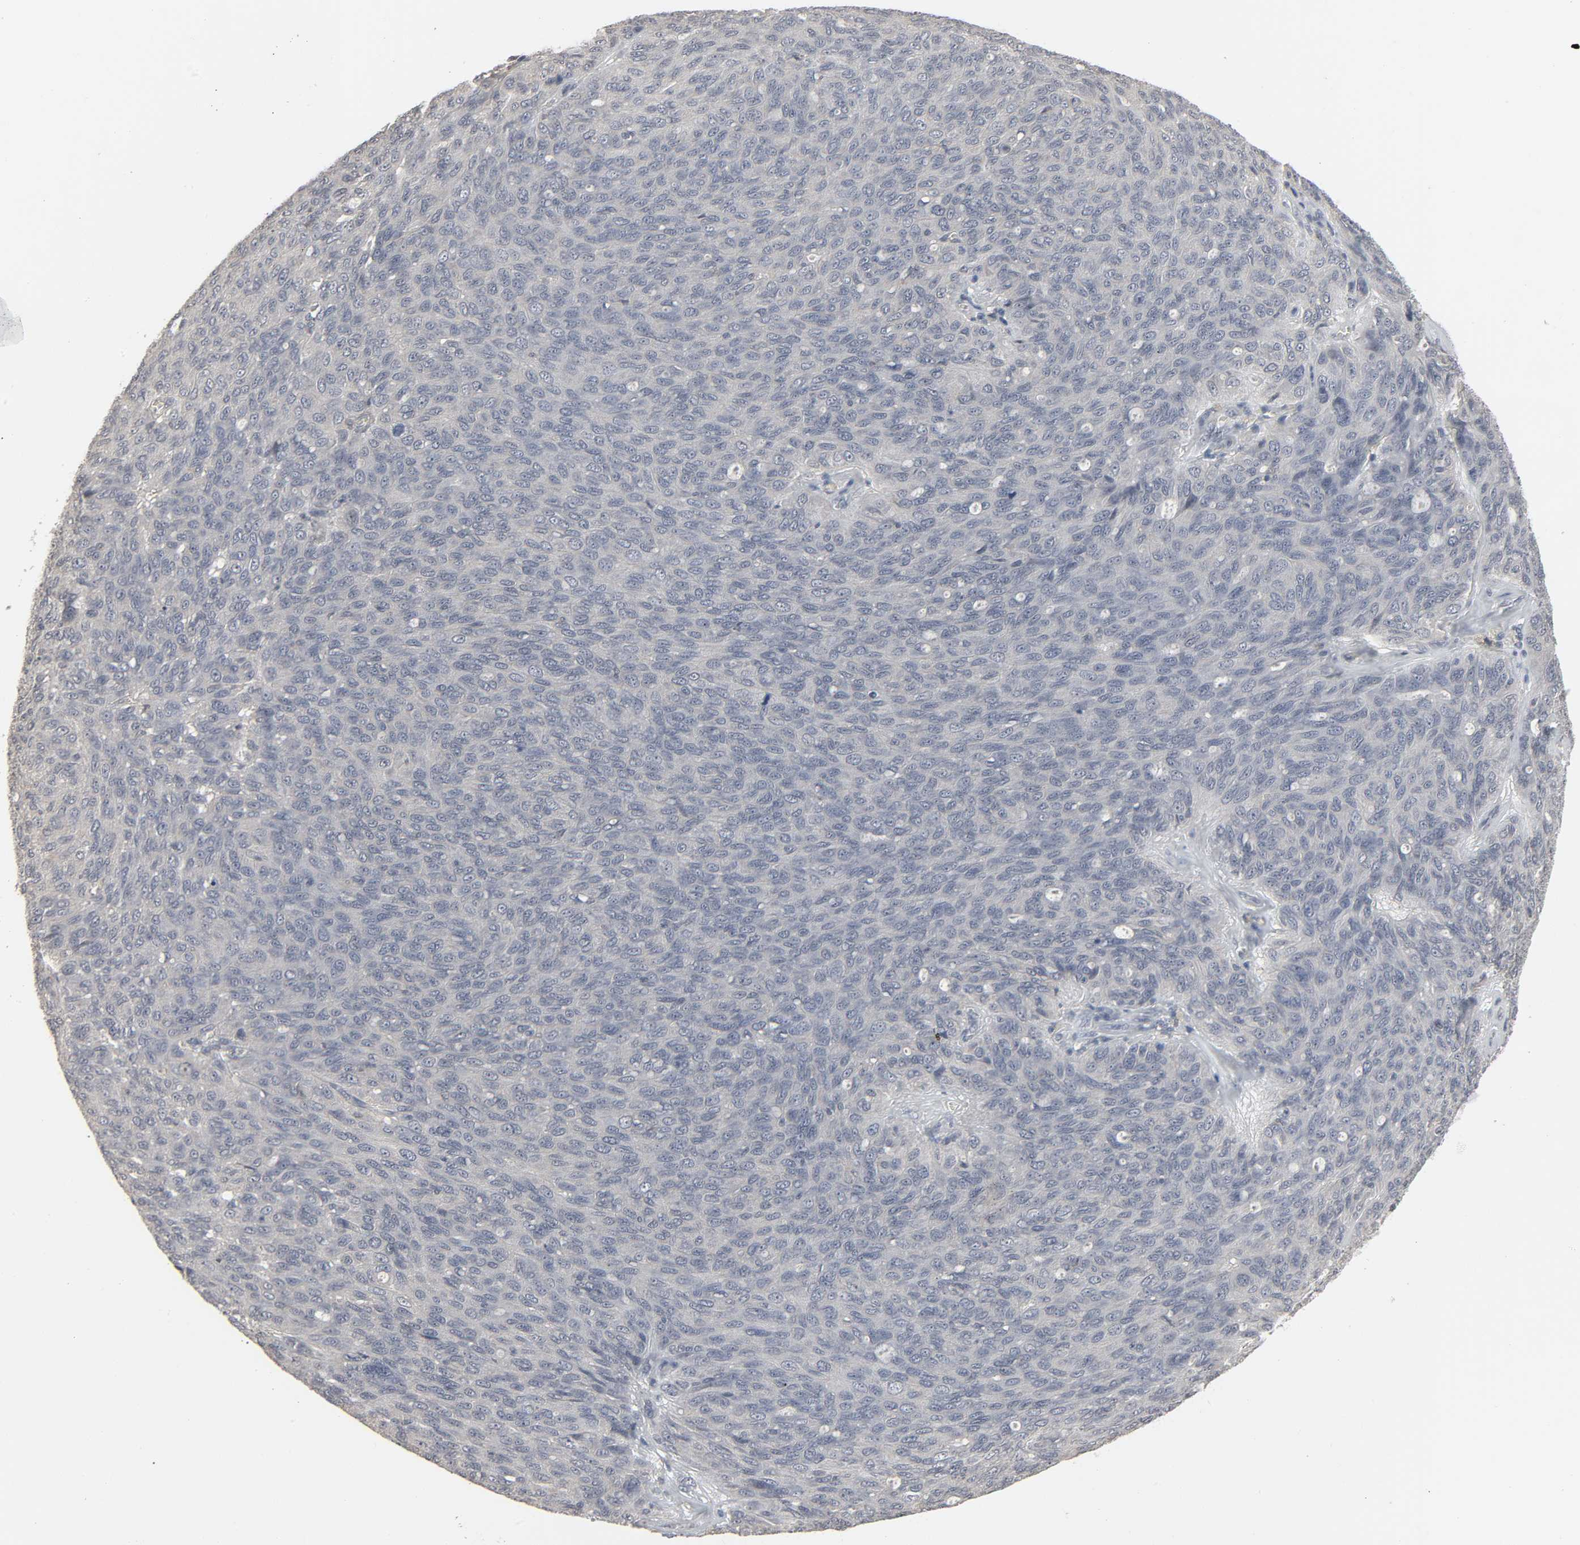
{"staining": {"intensity": "negative", "quantity": "none", "location": "none"}, "tissue": "ovarian cancer", "cell_type": "Tumor cells", "image_type": "cancer", "snomed": [{"axis": "morphology", "description": "Carcinoma, endometroid"}, {"axis": "topography", "description": "Ovary"}], "caption": "This is a image of immunohistochemistry staining of ovarian cancer, which shows no staining in tumor cells.", "gene": "ZNF222", "patient": {"sex": "female", "age": 60}}